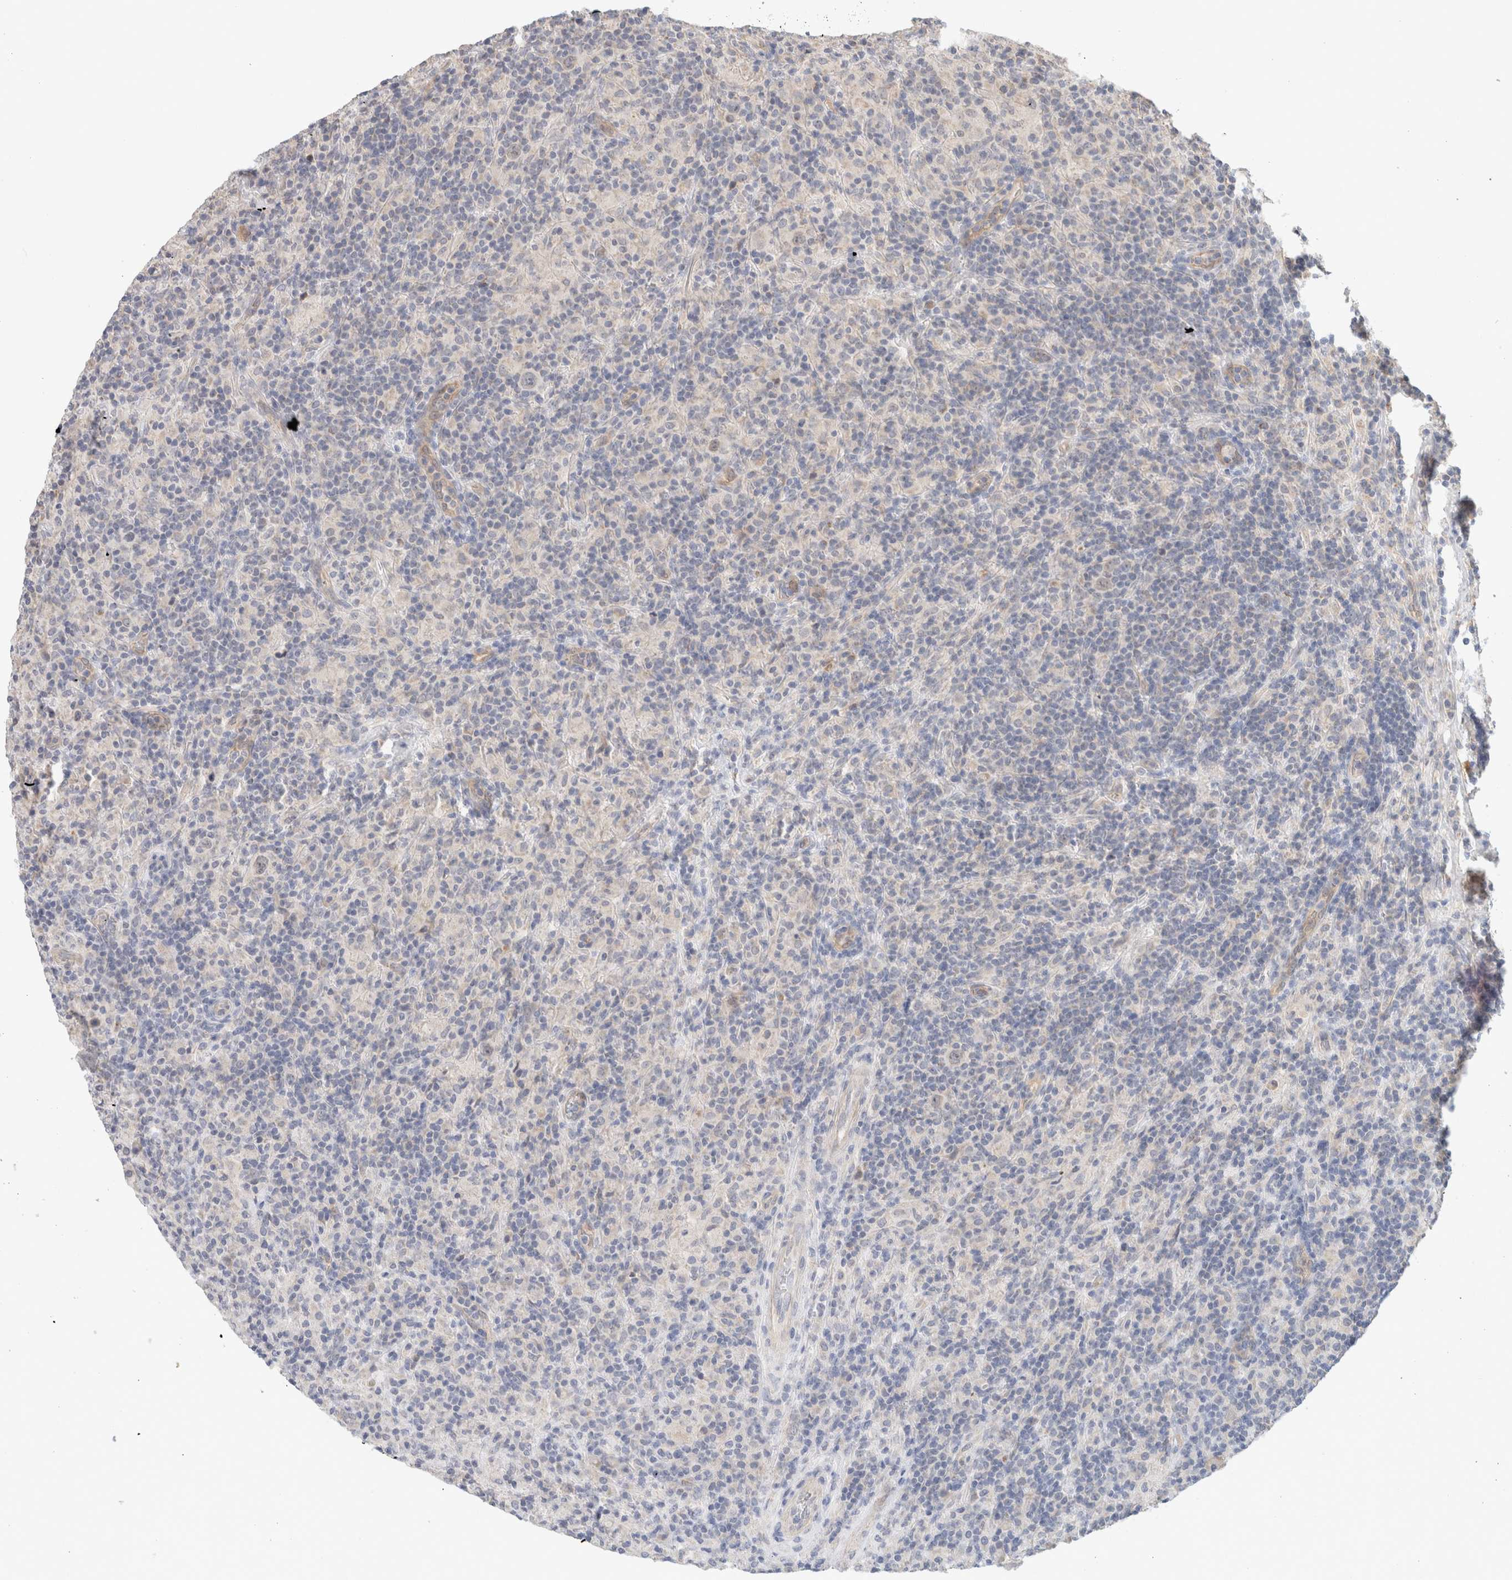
{"staining": {"intensity": "negative", "quantity": "none", "location": "none"}, "tissue": "lymphoma", "cell_type": "Tumor cells", "image_type": "cancer", "snomed": [{"axis": "morphology", "description": "Hodgkin's disease, NOS"}, {"axis": "topography", "description": "Lymph node"}], "caption": "A photomicrograph of human Hodgkin's disease is negative for staining in tumor cells. Nuclei are stained in blue.", "gene": "CA13", "patient": {"sex": "male", "age": 70}}